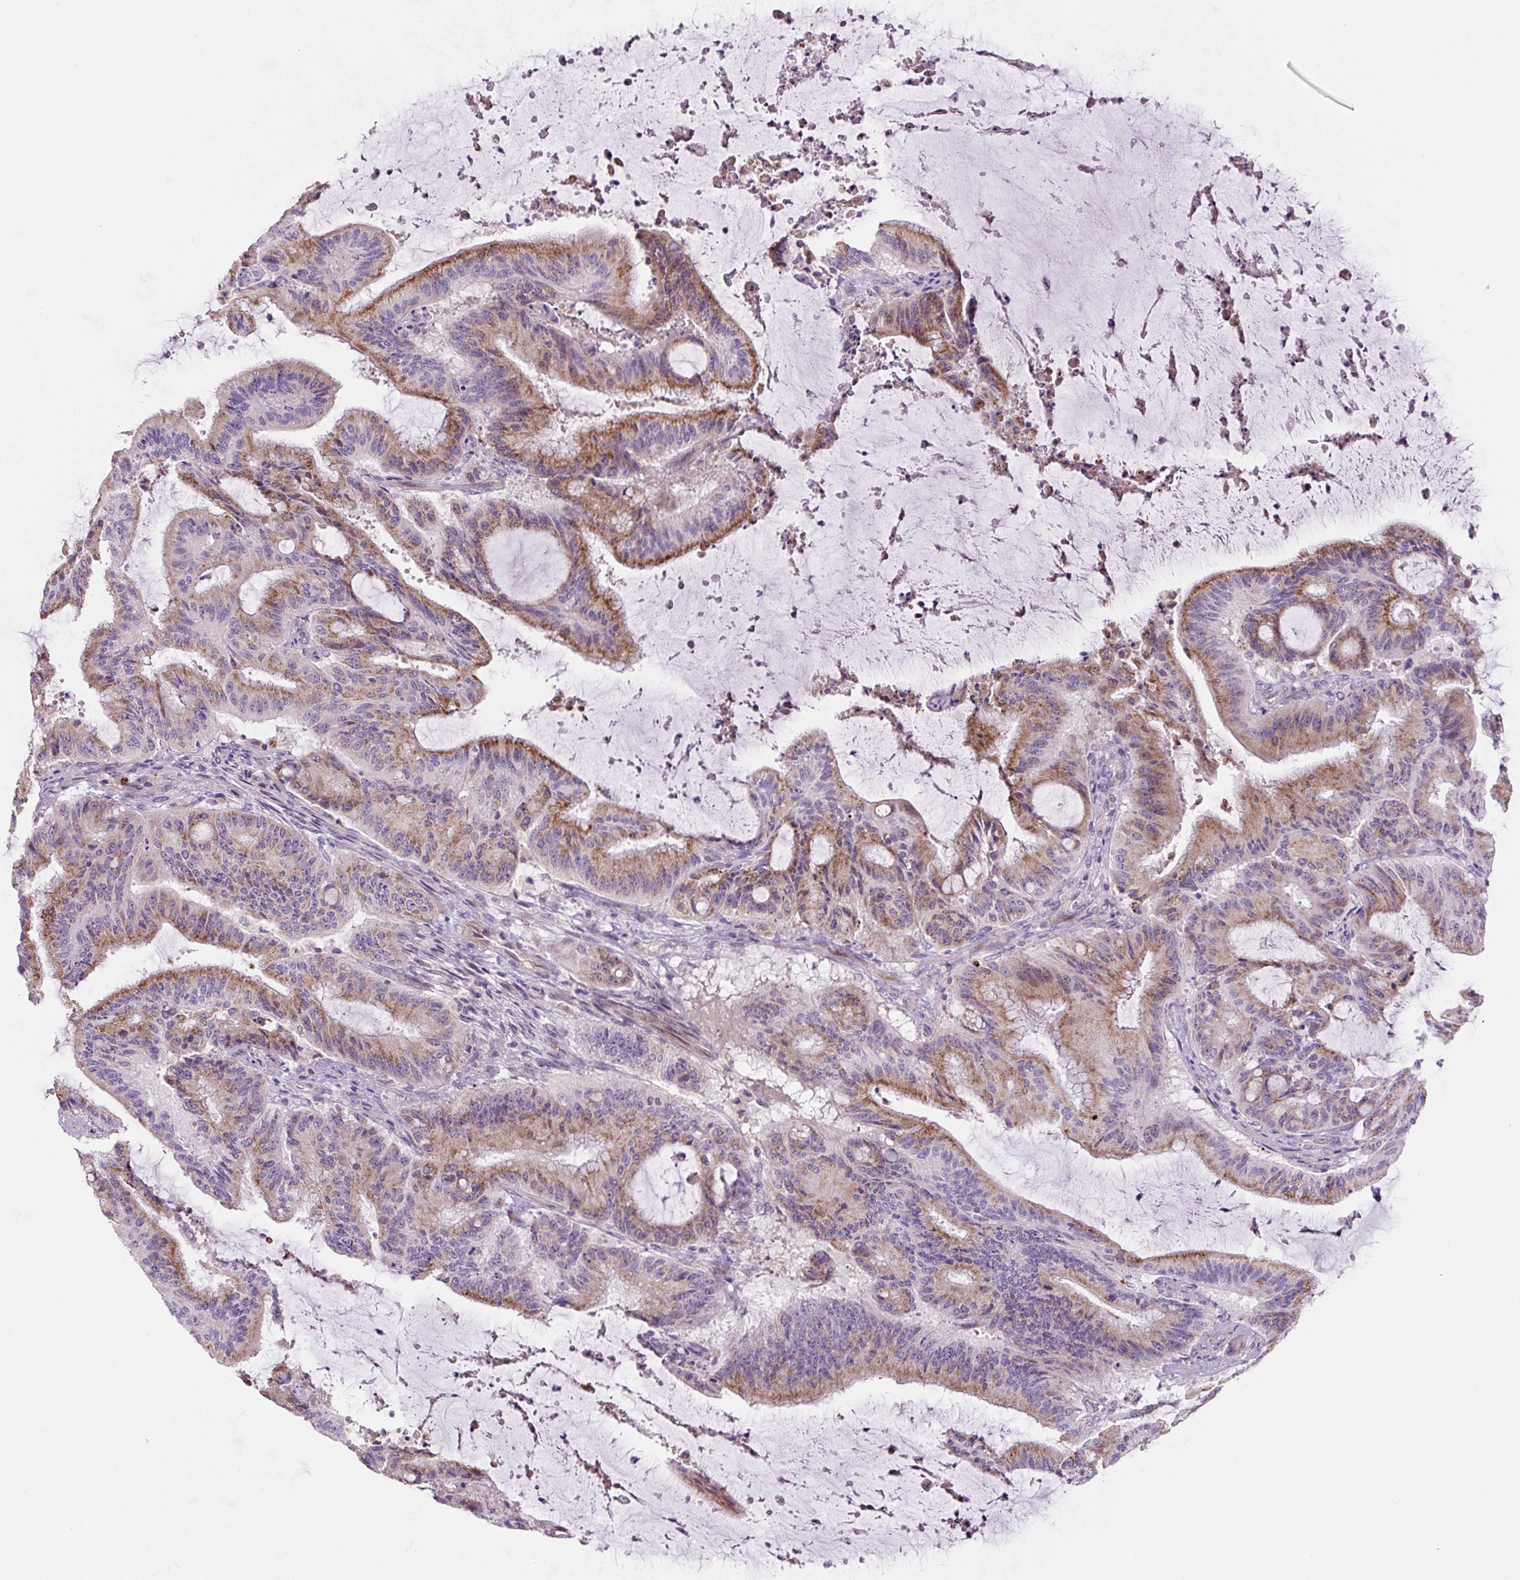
{"staining": {"intensity": "moderate", "quantity": "25%-75%", "location": "cytoplasmic/membranous"}, "tissue": "liver cancer", "cell_type": "Tumor cells", "image_type": "cancer", "snomed": [{"axis": "morphology", "description": "Normal tissue, NOS"}, {"axis": "morphology", "description": "Cholangiocarcinoma"}, {"axis": "topography", "description": "Liver"}, {"axis": "topography", "description": "Peripheral nerve tissue"}], "caption": "A histopathology image of liver cancer stained for a protein reveals moderate cytoplasmic/membranous brown staining in tumor cells.", "gene": "OGDHL", "patient": {"sex": "female", "age": 73}}